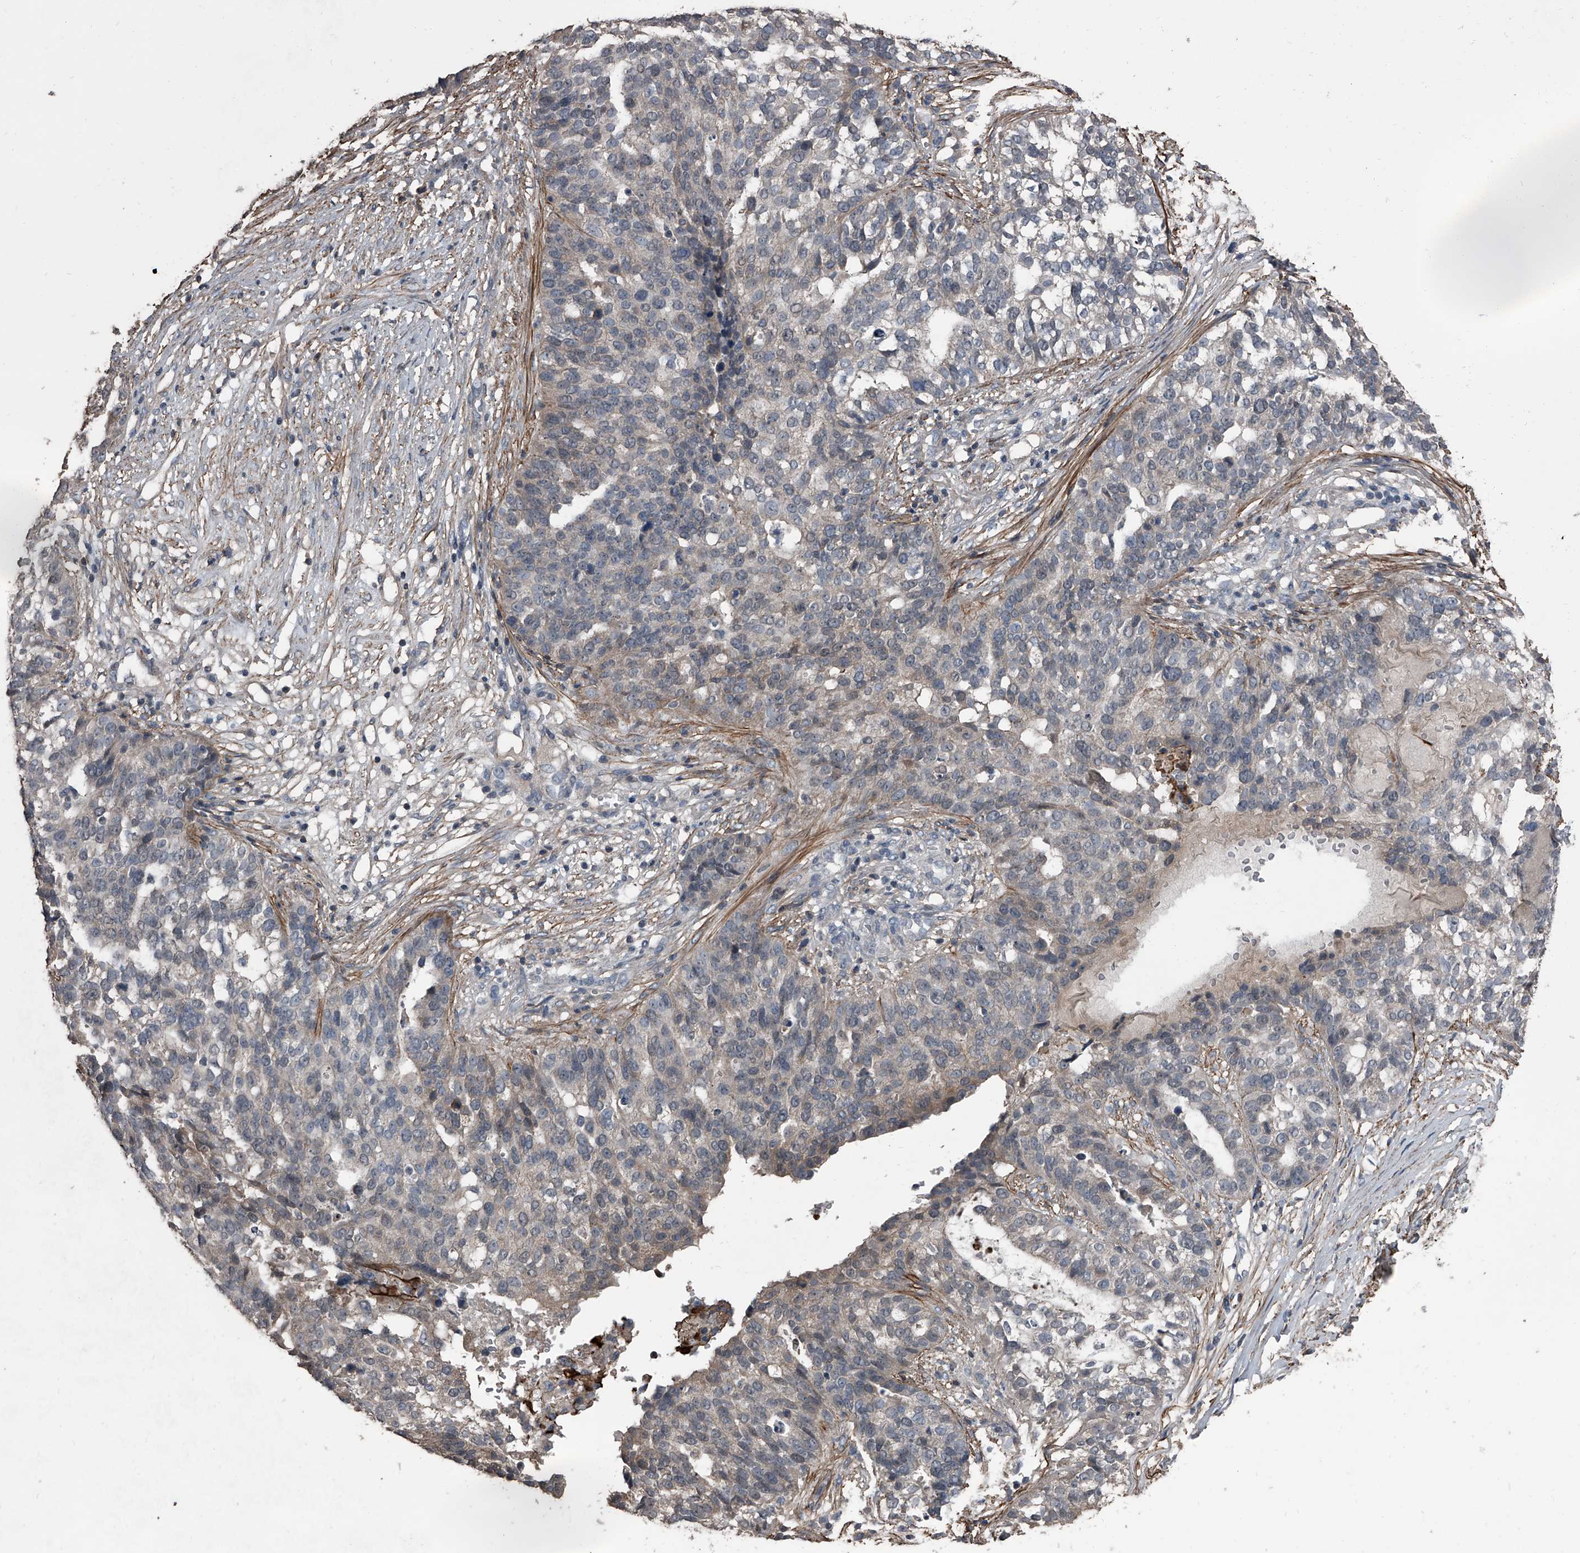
{"staining": {"intensity": "weak", "quantity": "25%-75%", "location": "cytoplasmic/membranous"}, "tissue": "ovarian cancer", "cell_type": "Tumor cells", "image_type": "cancer", "snomed": [{"axis": "morphology", "description": "Cystadenocarcinoma, serous, NOS"}, {"axis": "topography", "description": "Ovary"}], "caption": "Ovarian serous cystadenocarcinoma stained with immunohistochemistry displays weak cytoplasmic/membranous staining in about 25%-75% of tumor cells. The protein is shown in brown color, while the nuclei are stained blue.", "gene": "OARD1", "patient": {"sex": "female", "age": 59}}